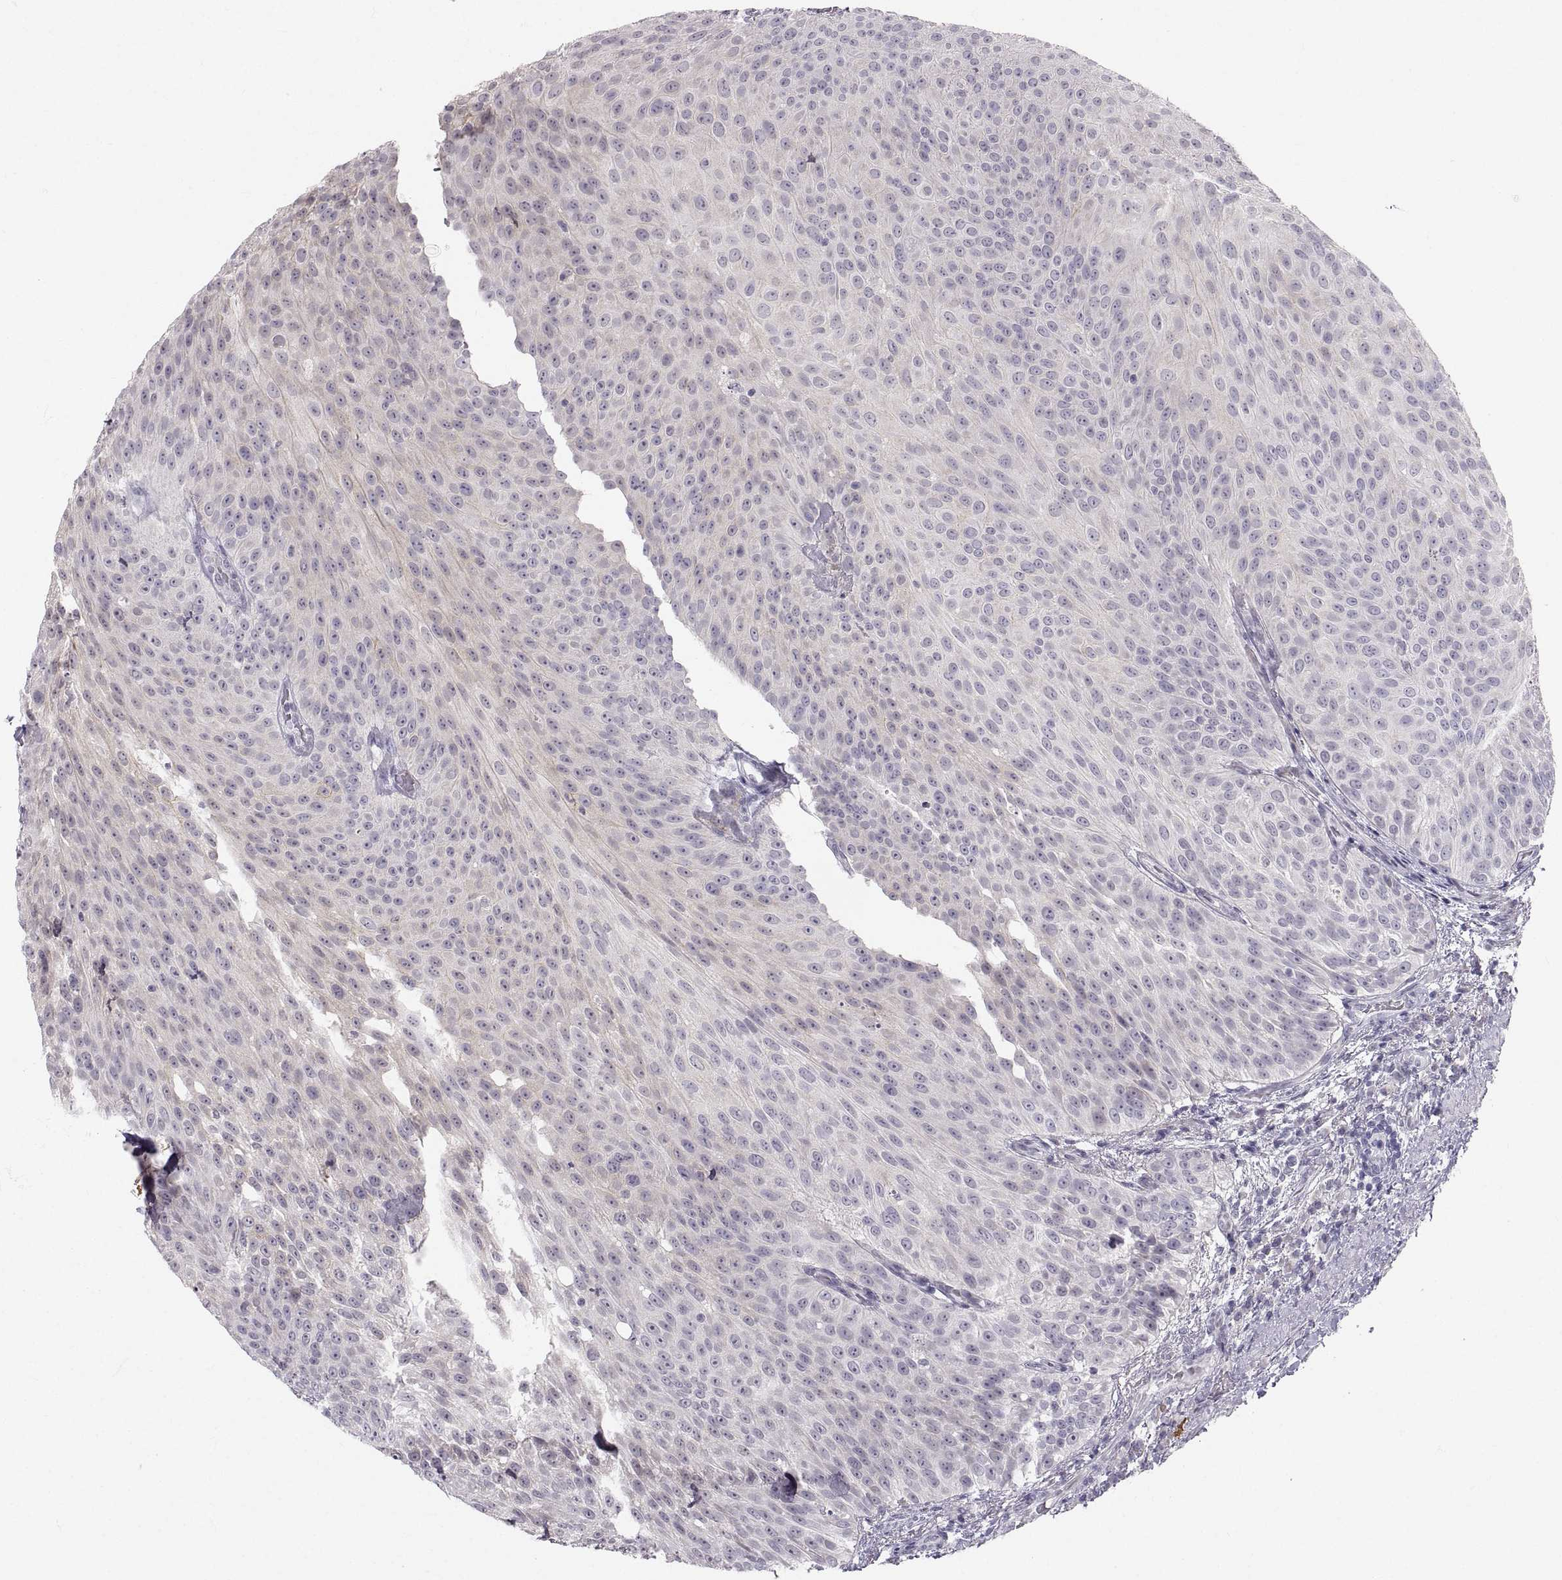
{"staining": {"intensity": "negative", "quantity": "none", "location": "none"}, "tissue": "urothelial cancer", "cell_type": "Tumor cells", "image_type": "cancer", "snomed": [{"axis": "morphology", "description": "Urothelial carcinoma, Low grade"}, {"axis": "topography", "description": "Urinary bladder"}], "caption": "Tumor cells show no significant expression in urothelial carcinoma (low-grade).", "gene": "ZNF185", "patient": {"sex": "male", "age": 78}}